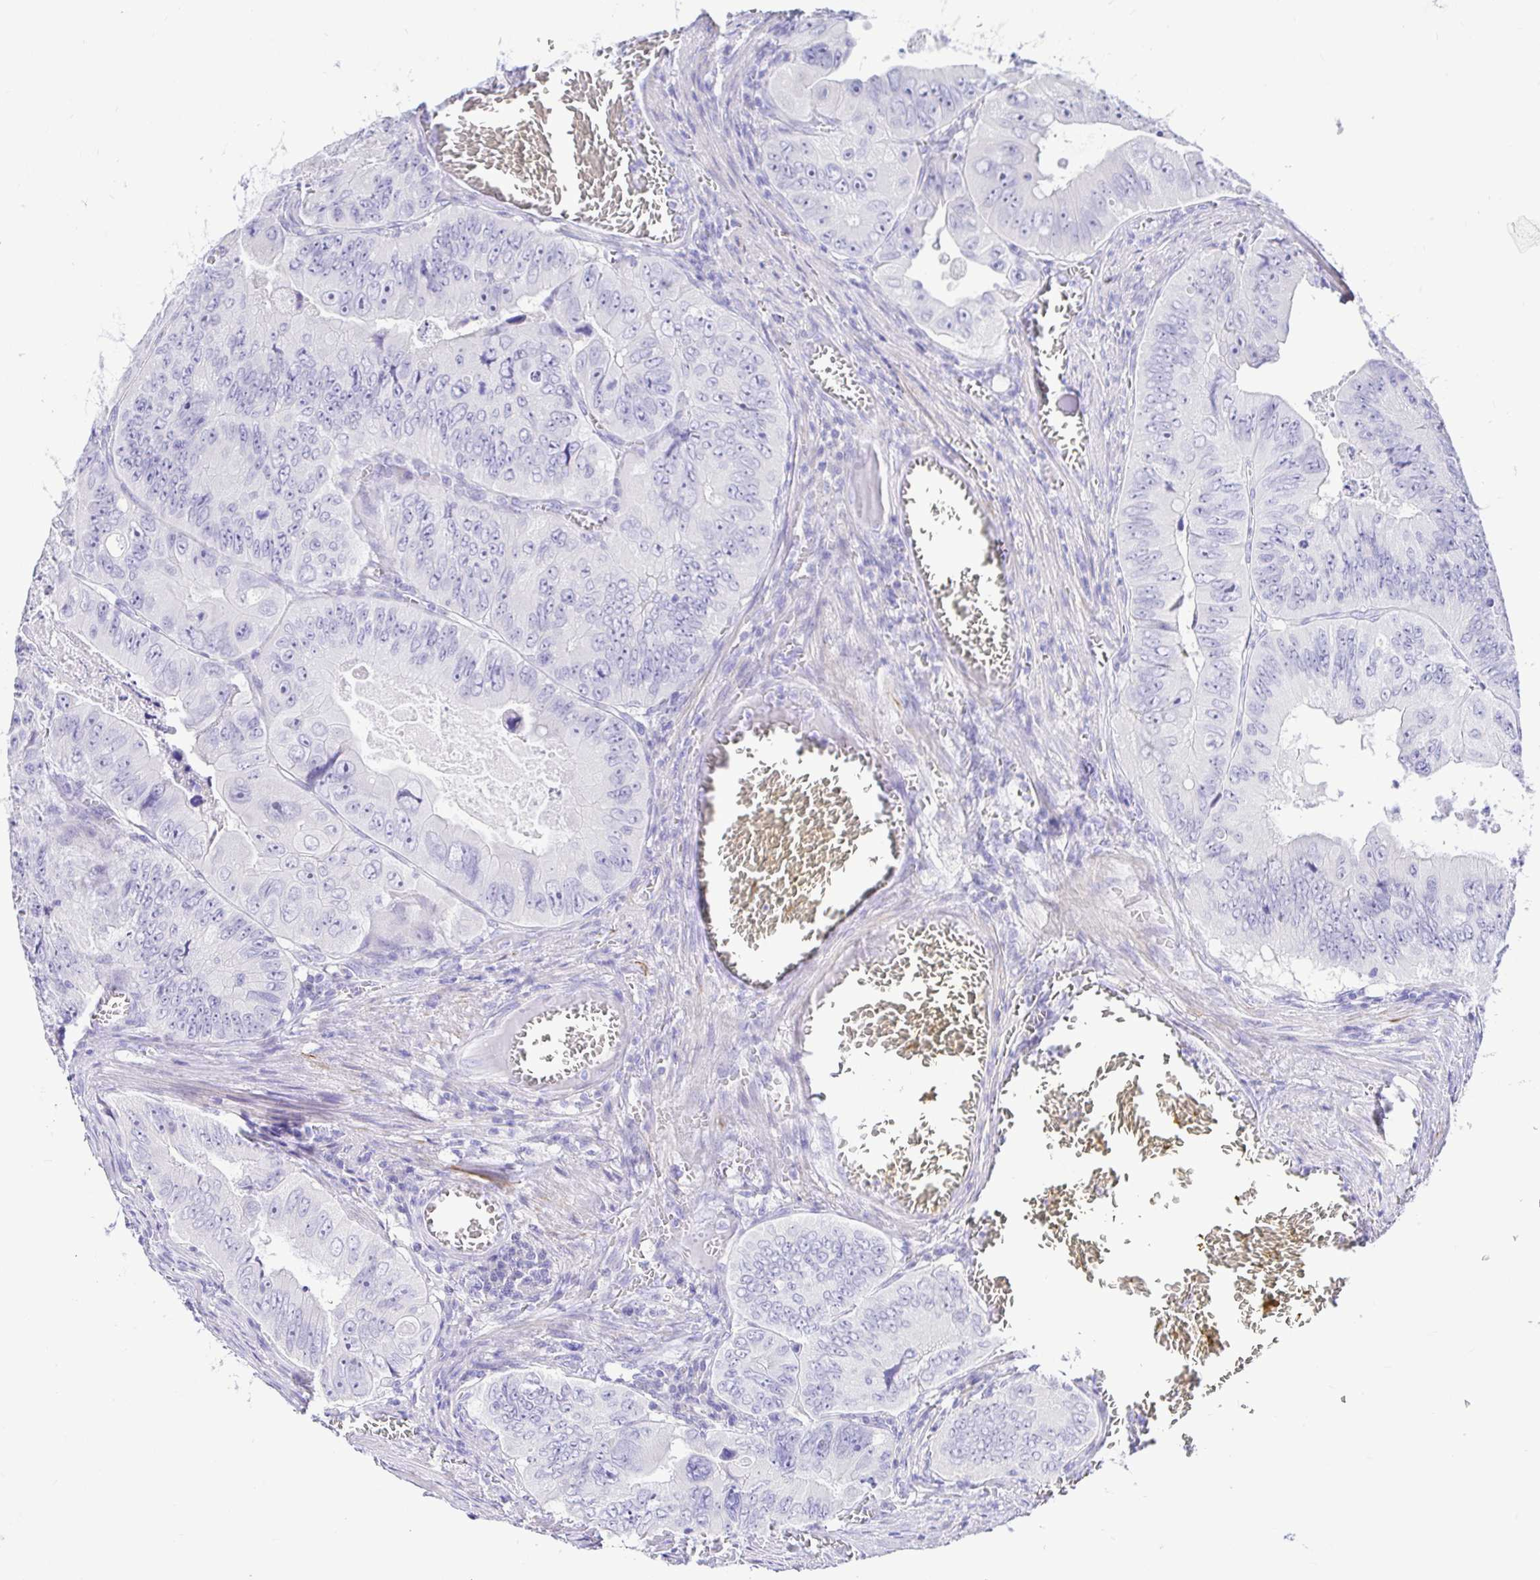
{"staining": {"intensity": "negative", "quantity": "none", "location": "none"}, "tissue": "colorectal cancer", "cell_type": "Tumor cells", "image_type": "cancer", "snomed": [{"axis": "morphology", "description": "Adenocarcinoma, NOS"}, {"axis": "topography", "description": "Colon"}], "caption": "Immunohistochemistry (IHC) of colorectal adenocarcinoma exhibits no positivity in tumor cells.", "gene": "BACE2", "patient": {"sex": "female", "age": 84}}